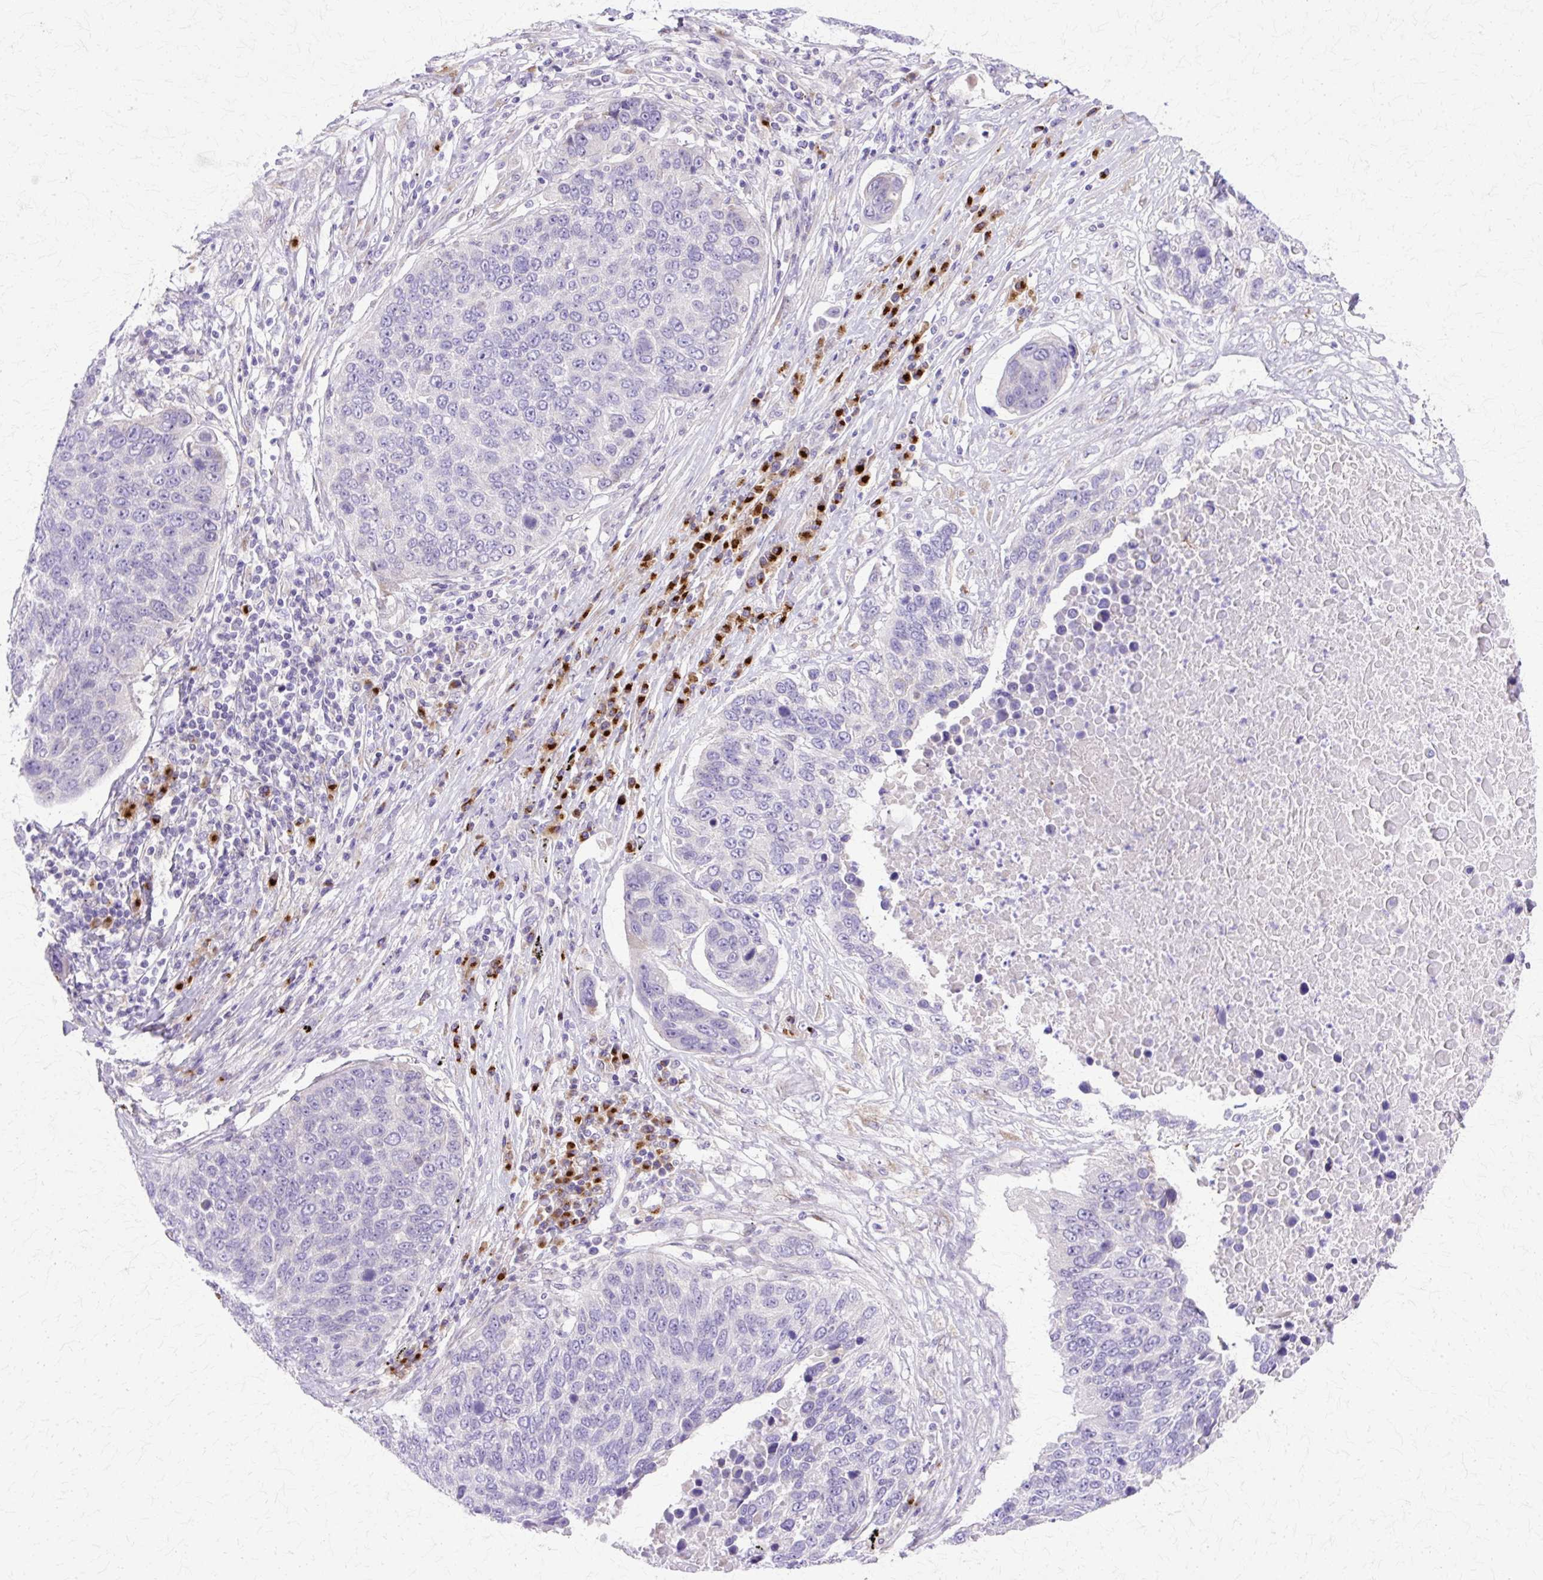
{"staining": {"intensity": "negative", "quantity": "none", "location": "none"}, "tissue": "lung cancer", "cell_type": "Tumor cells", "image_type": "cancer", "snomed": [{"axis": "morphology", "description": "Squamous cell carcinoma, NOS"}, {"axis": "topography", "description": "Lung"}], "caption": "Tumor cells show no significant protein staining in squamous cell carcinoma (lung).", "gene": "TBC1D3G", "patient": {"sex": "male", "age": 66}}